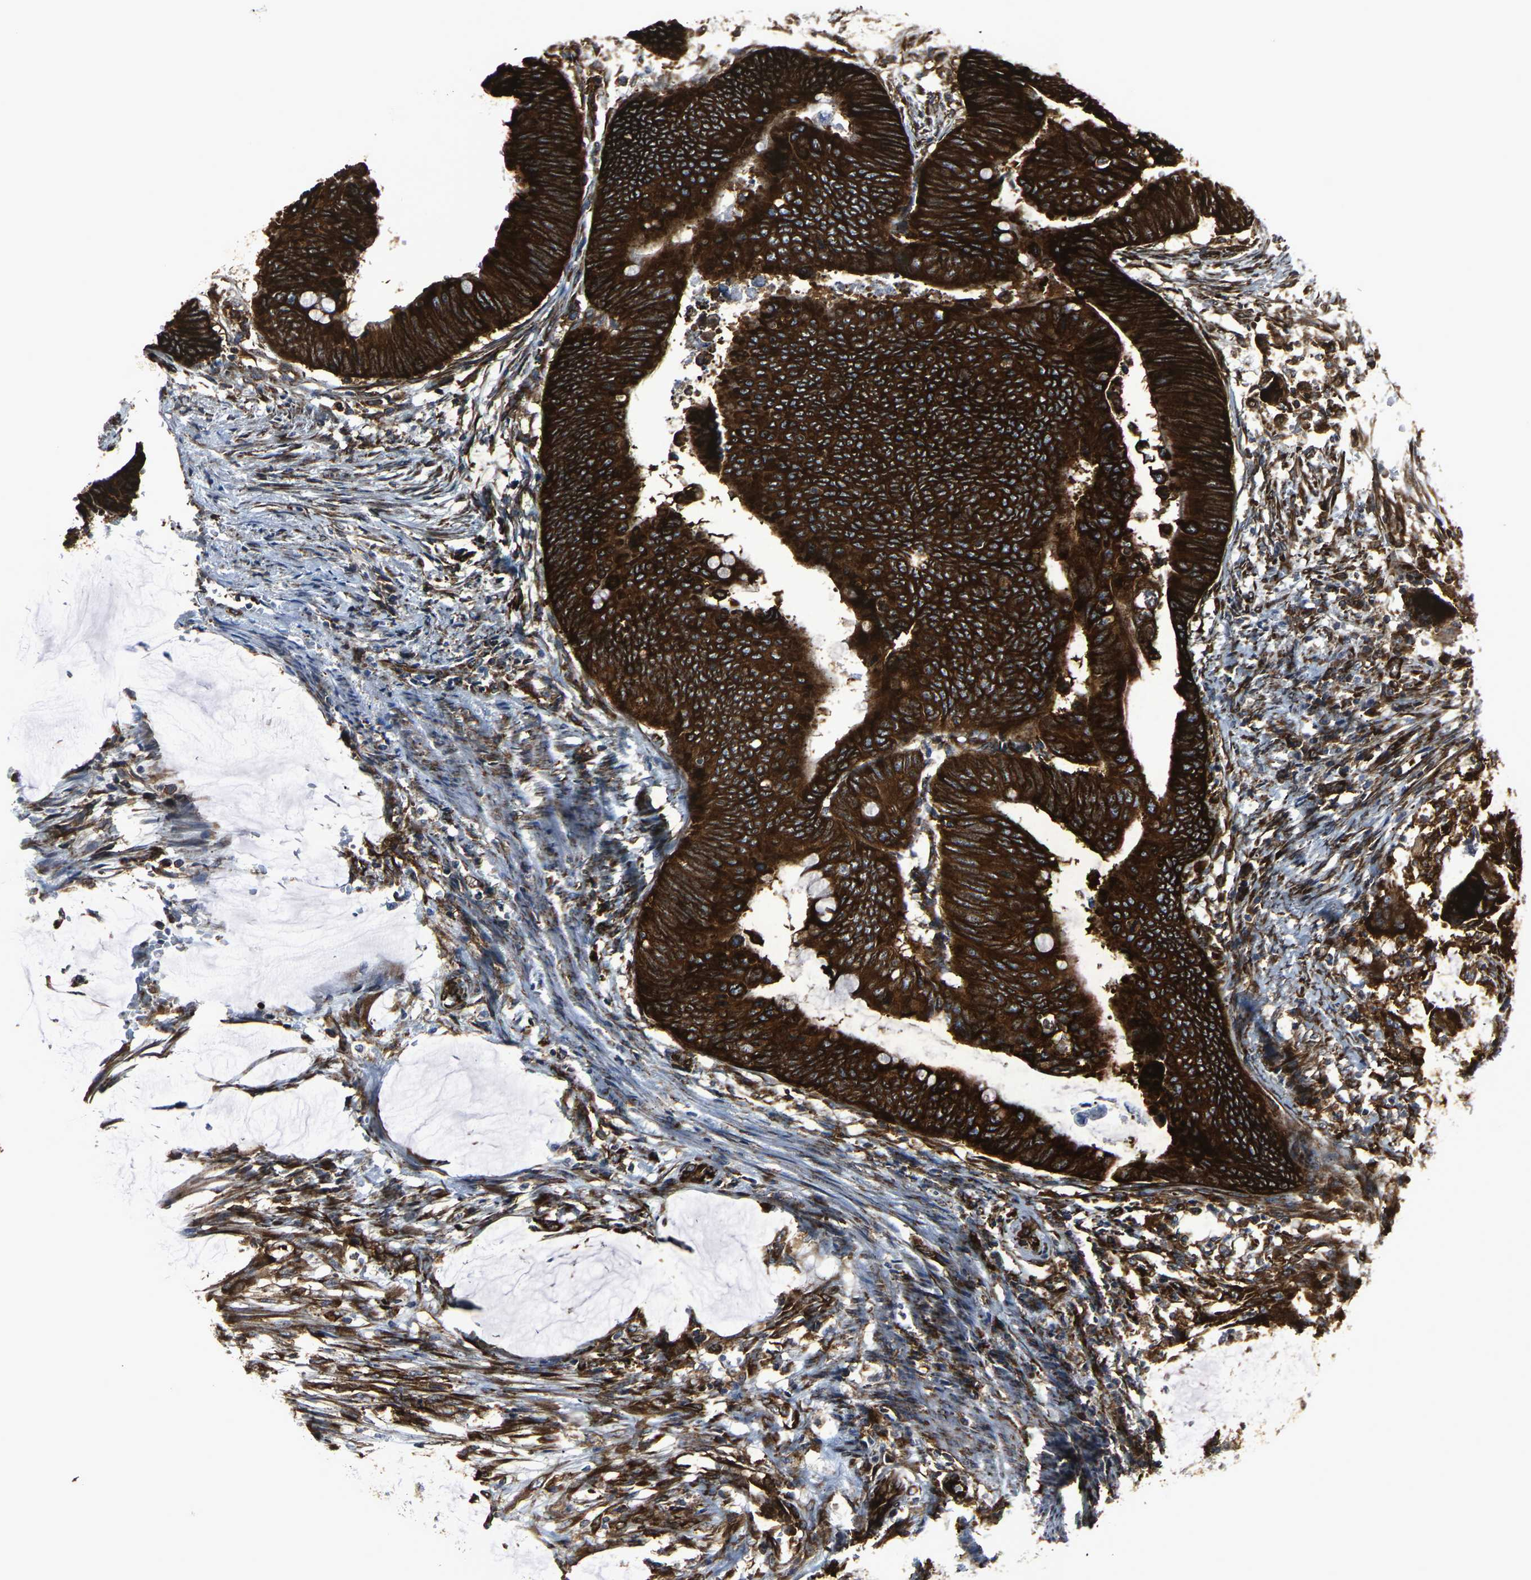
{"staining": {"intensity": "strong", "quantity": ">75%", "location": "cytoplasmic/membranous"}, "tissue": "colorectal cancer", "cell_type": "Tumor cells", "image_type": "cancer", "snomed": [{"axis": "morphology", "description": "Normal tissue, NOS"}, {"axis": "morphology", "description": "Adenocarcinoma, NOS"}, {"axis": "topography", "description": "Rectum"}, {"axis": "topography", "description": "Peripheral nerve tissue"}], "caption": "A brown stain shows strong cytoplasmic/membranous positivity of a protein in human colorectal cancer tumor cells.", "gene": "MARCHF2", "patient": {"sex": "male", "age": 92}}